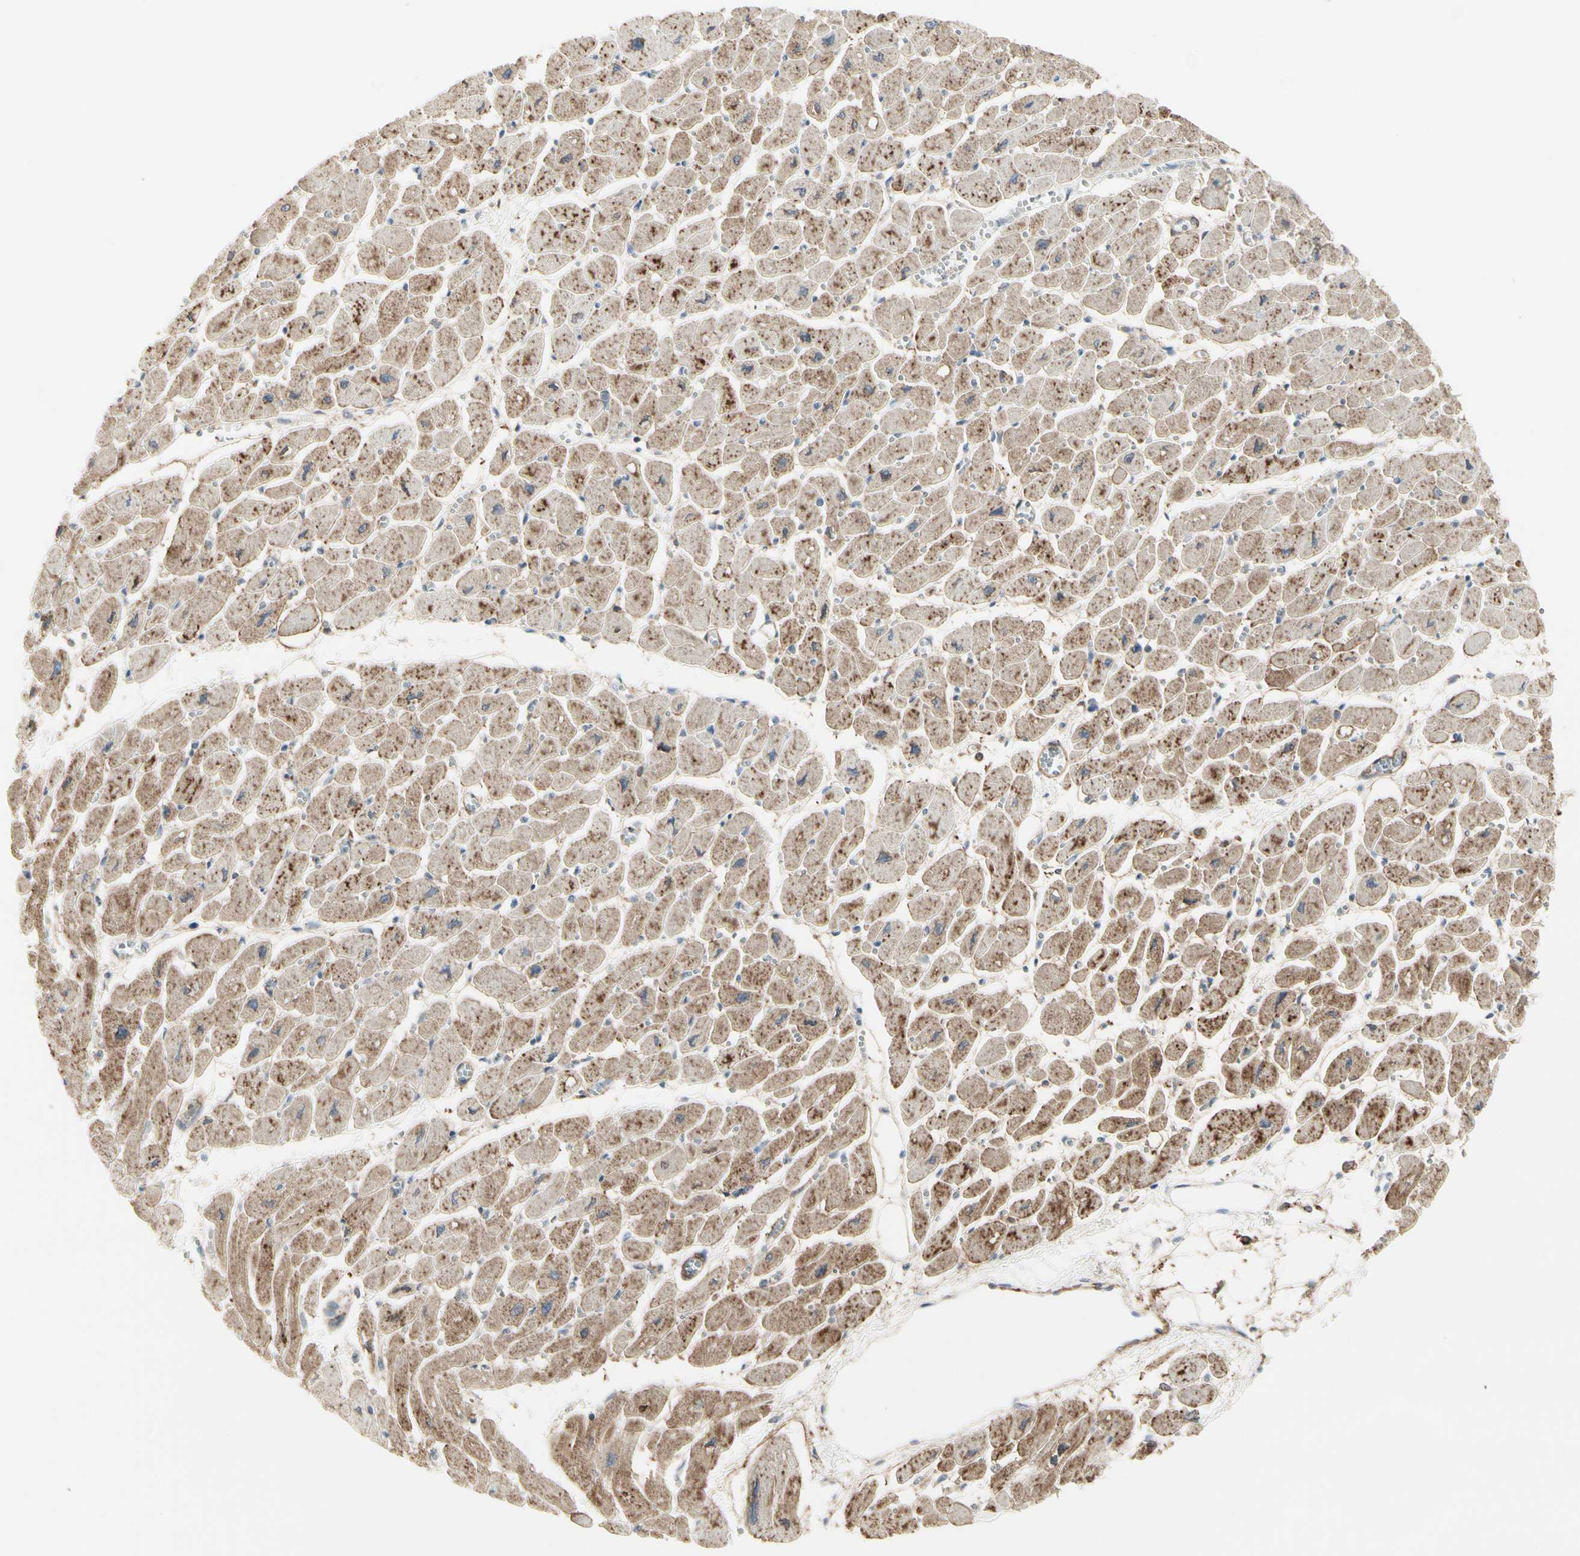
{"staining": {"intensity": "strong", "quantity": "25%-75%", "location": "cytoplasmic/membranous,nuclear"}, "tissue": "heart muscle", "cell_type": "Cardiomyocytes", "image_type": "normal", "snomed": [{"axis": "morphology", "description": "Normal tissue, NOS"}, {"axis": "topography", "description": "Heart"}], "caption": "Unremarkable heart muscle reveals strong cytoplasmic/membranous,nuclear staining in about 25%-75% of cardiomyocytes, visualized by immunohistochemistry.", "gene": "CLEC2B", "patient": {"sex": "female", "age": 54}}